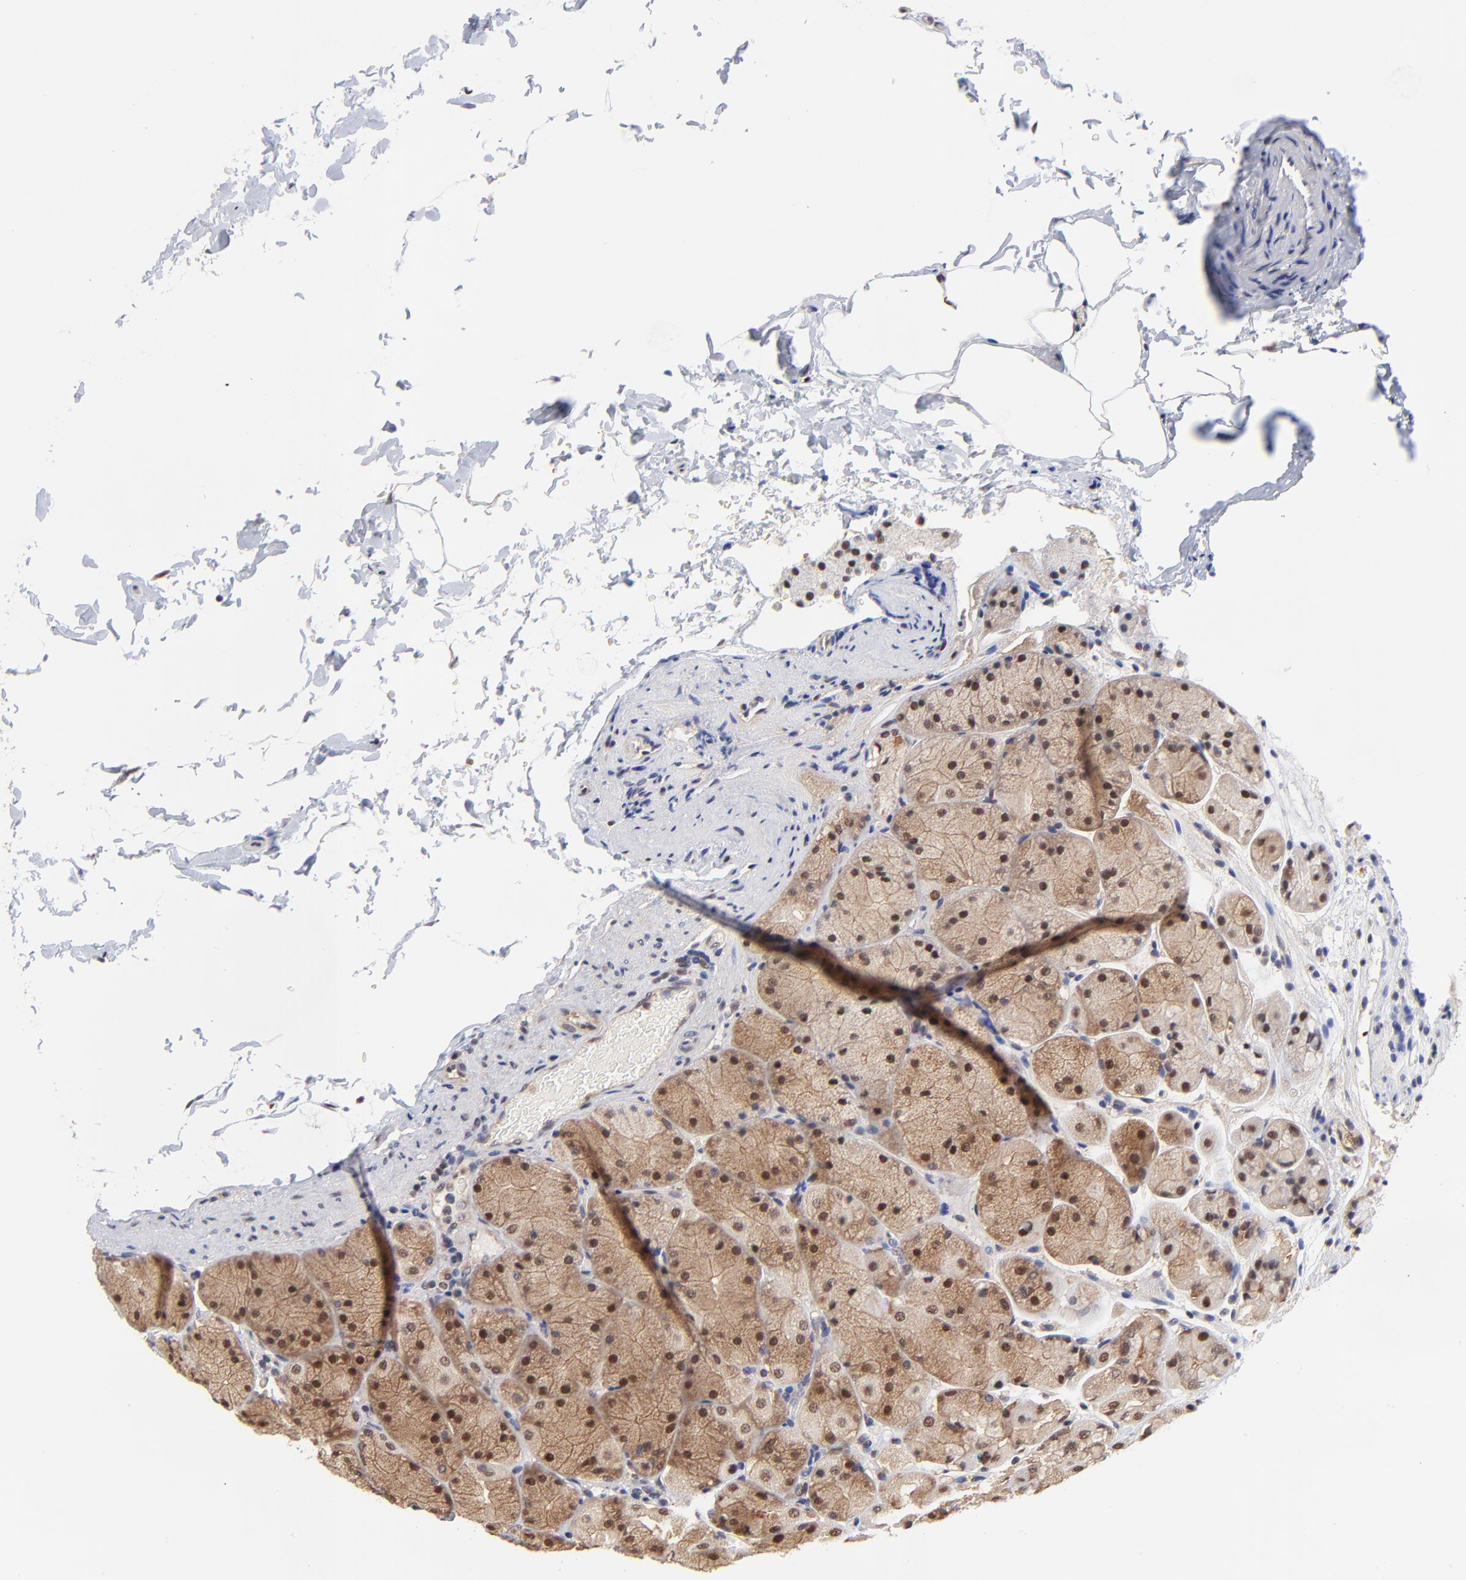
{"staining": {"intensity": "moderate", "quantity": ">75%", "location": "cytoplasmic/membranous,nuclear"}, "tissue": "stomach", "cell_type": "Glandular cells", "image_type": "normal", "snomed": [{"axis": "morphology", "description": "Normal tissue, NOS"}, {"axis": "topography", "description": "Stomach, upper"}], "caption": "This micrograph reveals IHC staining of benign human stomach, with medium moderate cytoplasmic/membranous,nuclear positivity in approximately >75% of glandular cells.", "gene": "PSMC4", "patient": {"sex": "female", "age": 56}}